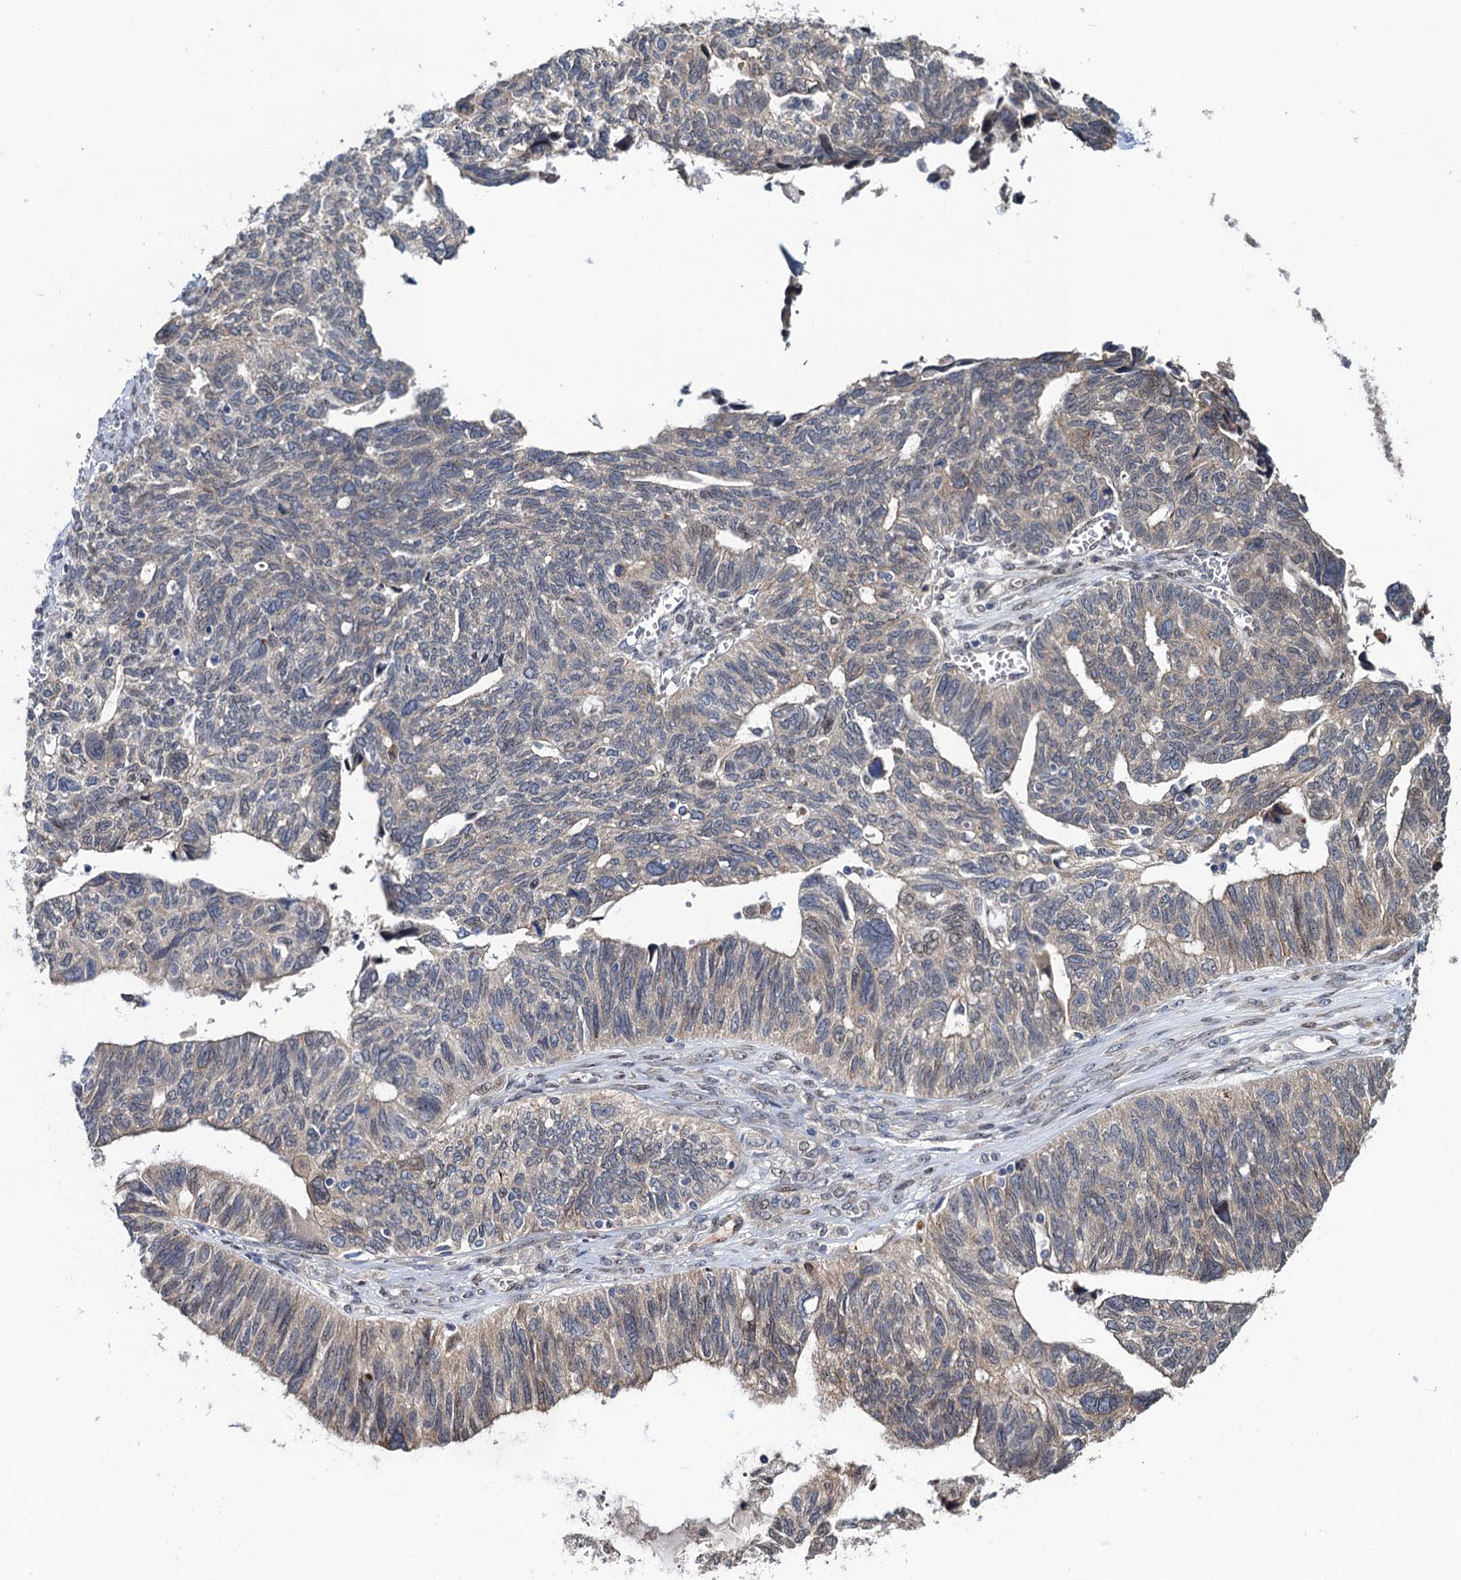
{"staining": {"intensity": "weak", "quantity": "25%-75%", "location": "cytoplasmic/membranous"}, "tissue": "ovarian cancer", "cell_type": "Tumor cells", "image_type": "cancer", "snomed": [{"axis": "morphology", "description": "Cystadenocarcinoma, serous, NOS"}, {"axis": "topography", "description": "Ovary"}], "caption": "A photomicrograph of ovarian cancer (serous cystadenocarcinoma) stained for a protein reveals weak cytoplasmic/membranous brown staining in tumor cells. The protein of interest is stained brown, and the nuclei are stained in blue (DAB (3,3'-diaminobenzidine) IHC with brightfield microscopy, high magnification).", "gene": "EVX2", "patient": {"sex": "female", "age": 79}}